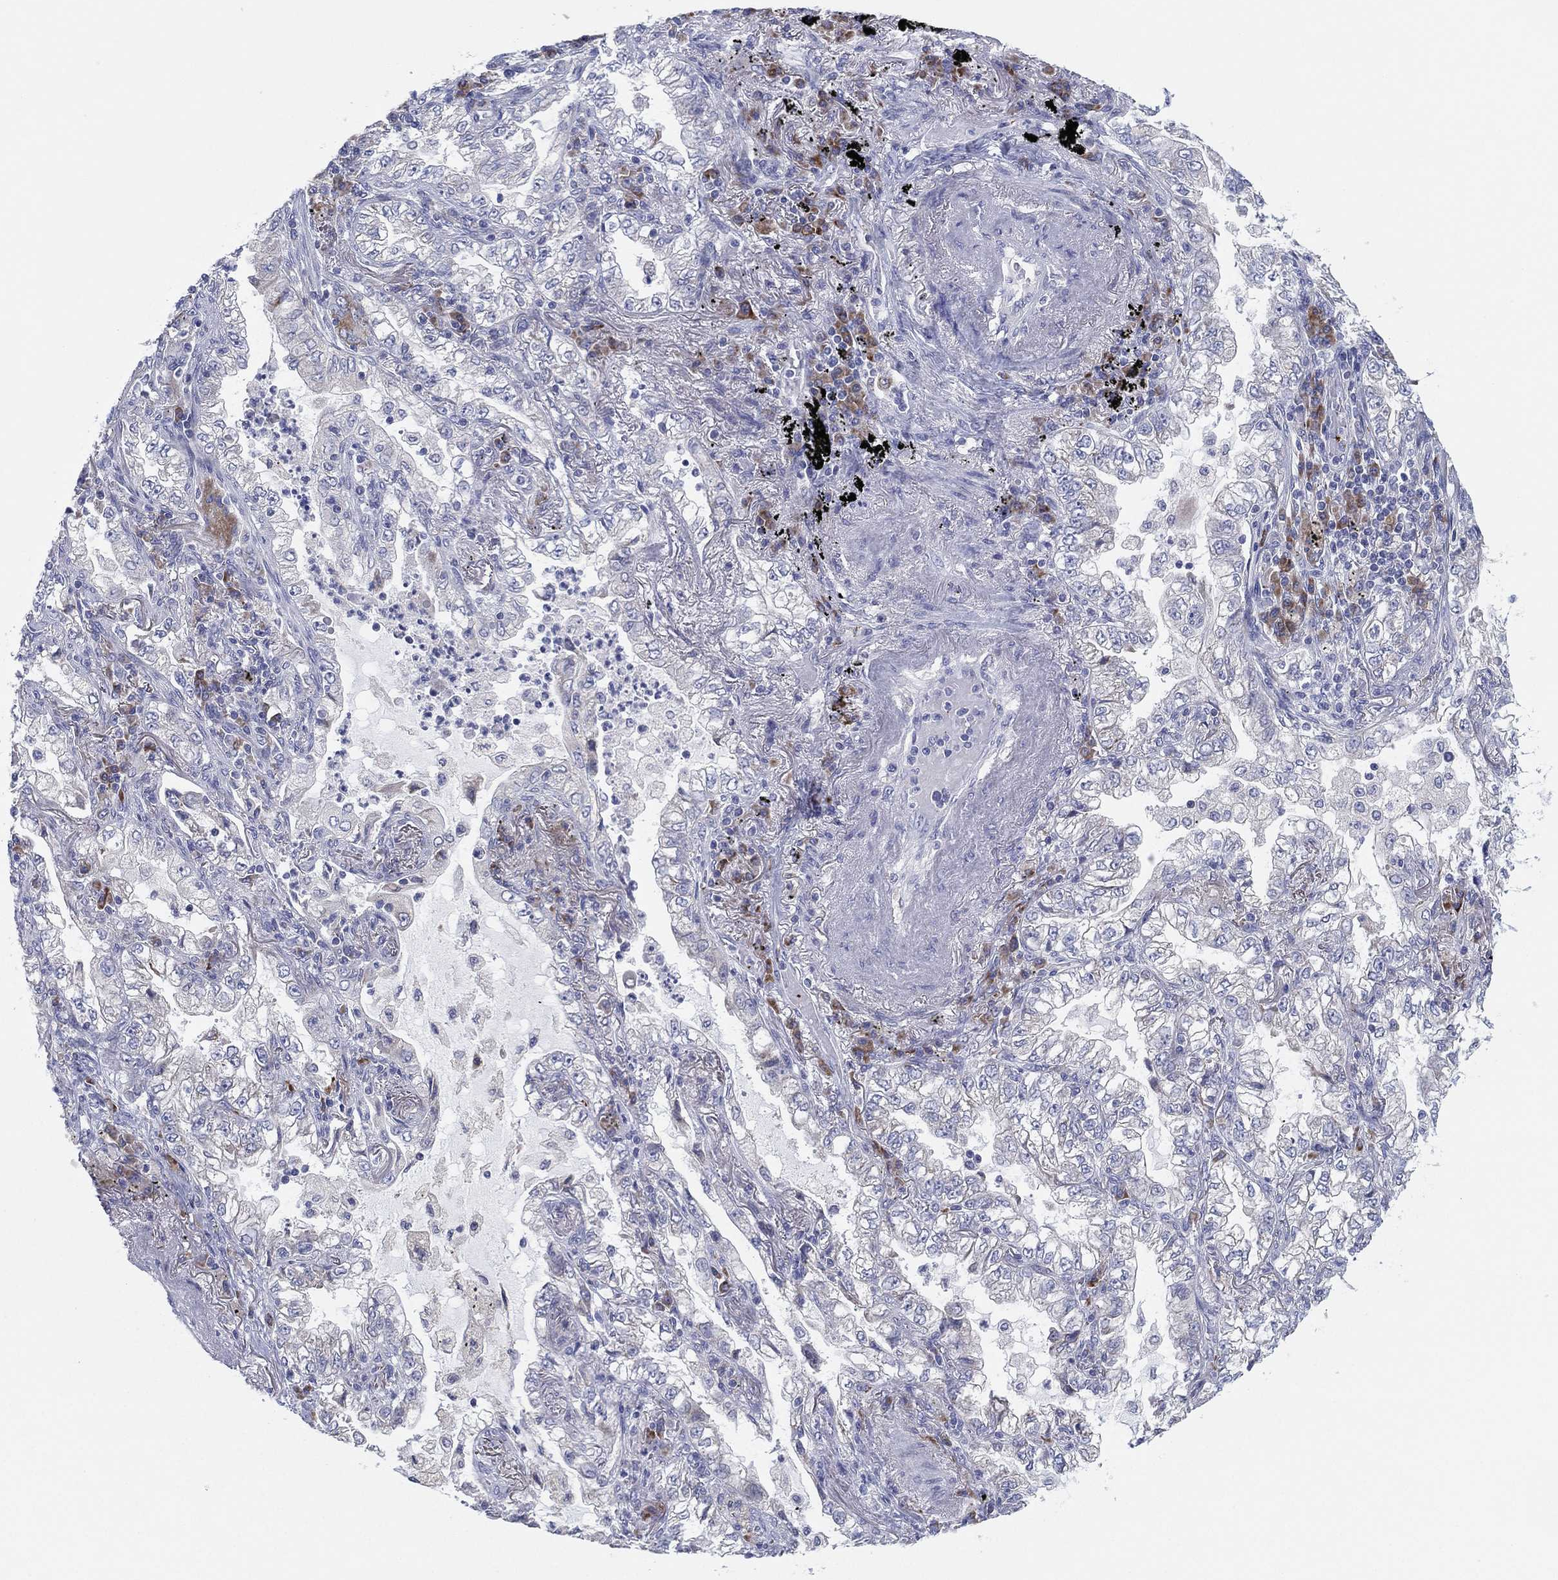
{"staining": {"intensity": "negative", "quantity": "none", "location": "none"}, "tissue": "lung cancer", "cell_type": "Tumor cells", "image_type": "cancer", "snomed": [{"axis": "morphology", "description": "Adenocarcinoma, NOS"}, {"axis": "topography", "description": "Lung"}], "caption": "Immunohistochemical staining of human lung adenocarcinoma exhibits no significant positivity in tumor cells.", "gene": "TMEM40", "patient": {"sex": "female", "age": 73}}